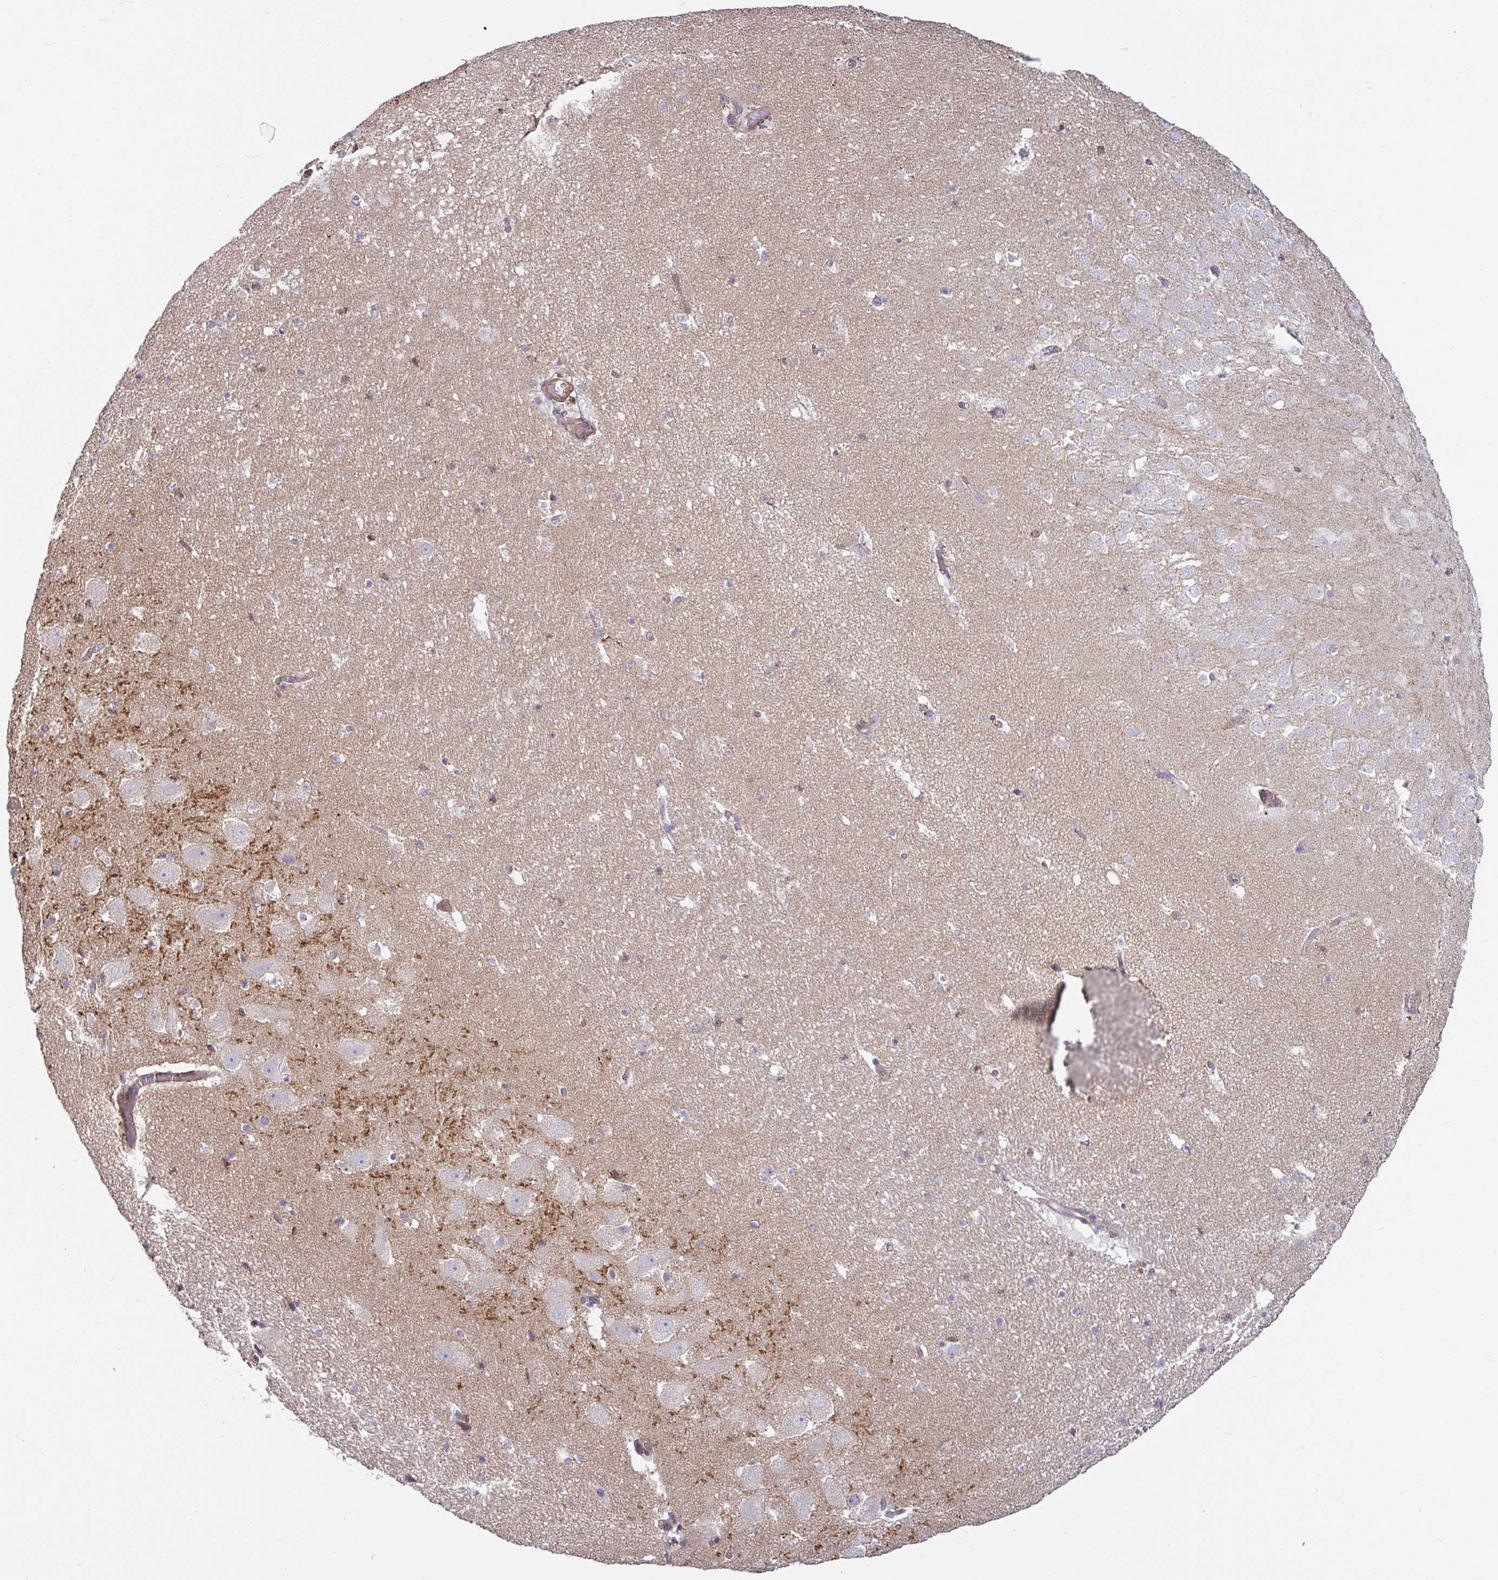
{"staining": {"intensity": "moderate", "quantity": "25%-75%", "location": "cytoplasmic/membranous"}, "tissue": "hippocampus", "cell_type": "Glial cells", "image_type": "normal", "snomed": [{"axis": "morphology", "description": "Normal tissue, NOS"}, {"axis": "topography", "description": "Hippocampus"}], "caption": "About 25%-75% of glial cells in unremarkable human hippocampus show moderate cytoplasmic/membranous protein staining as visualized by brown immunohistochemical staining.", "gene": "SPRY1", "patient": {"sex": "female", "age": 42}}